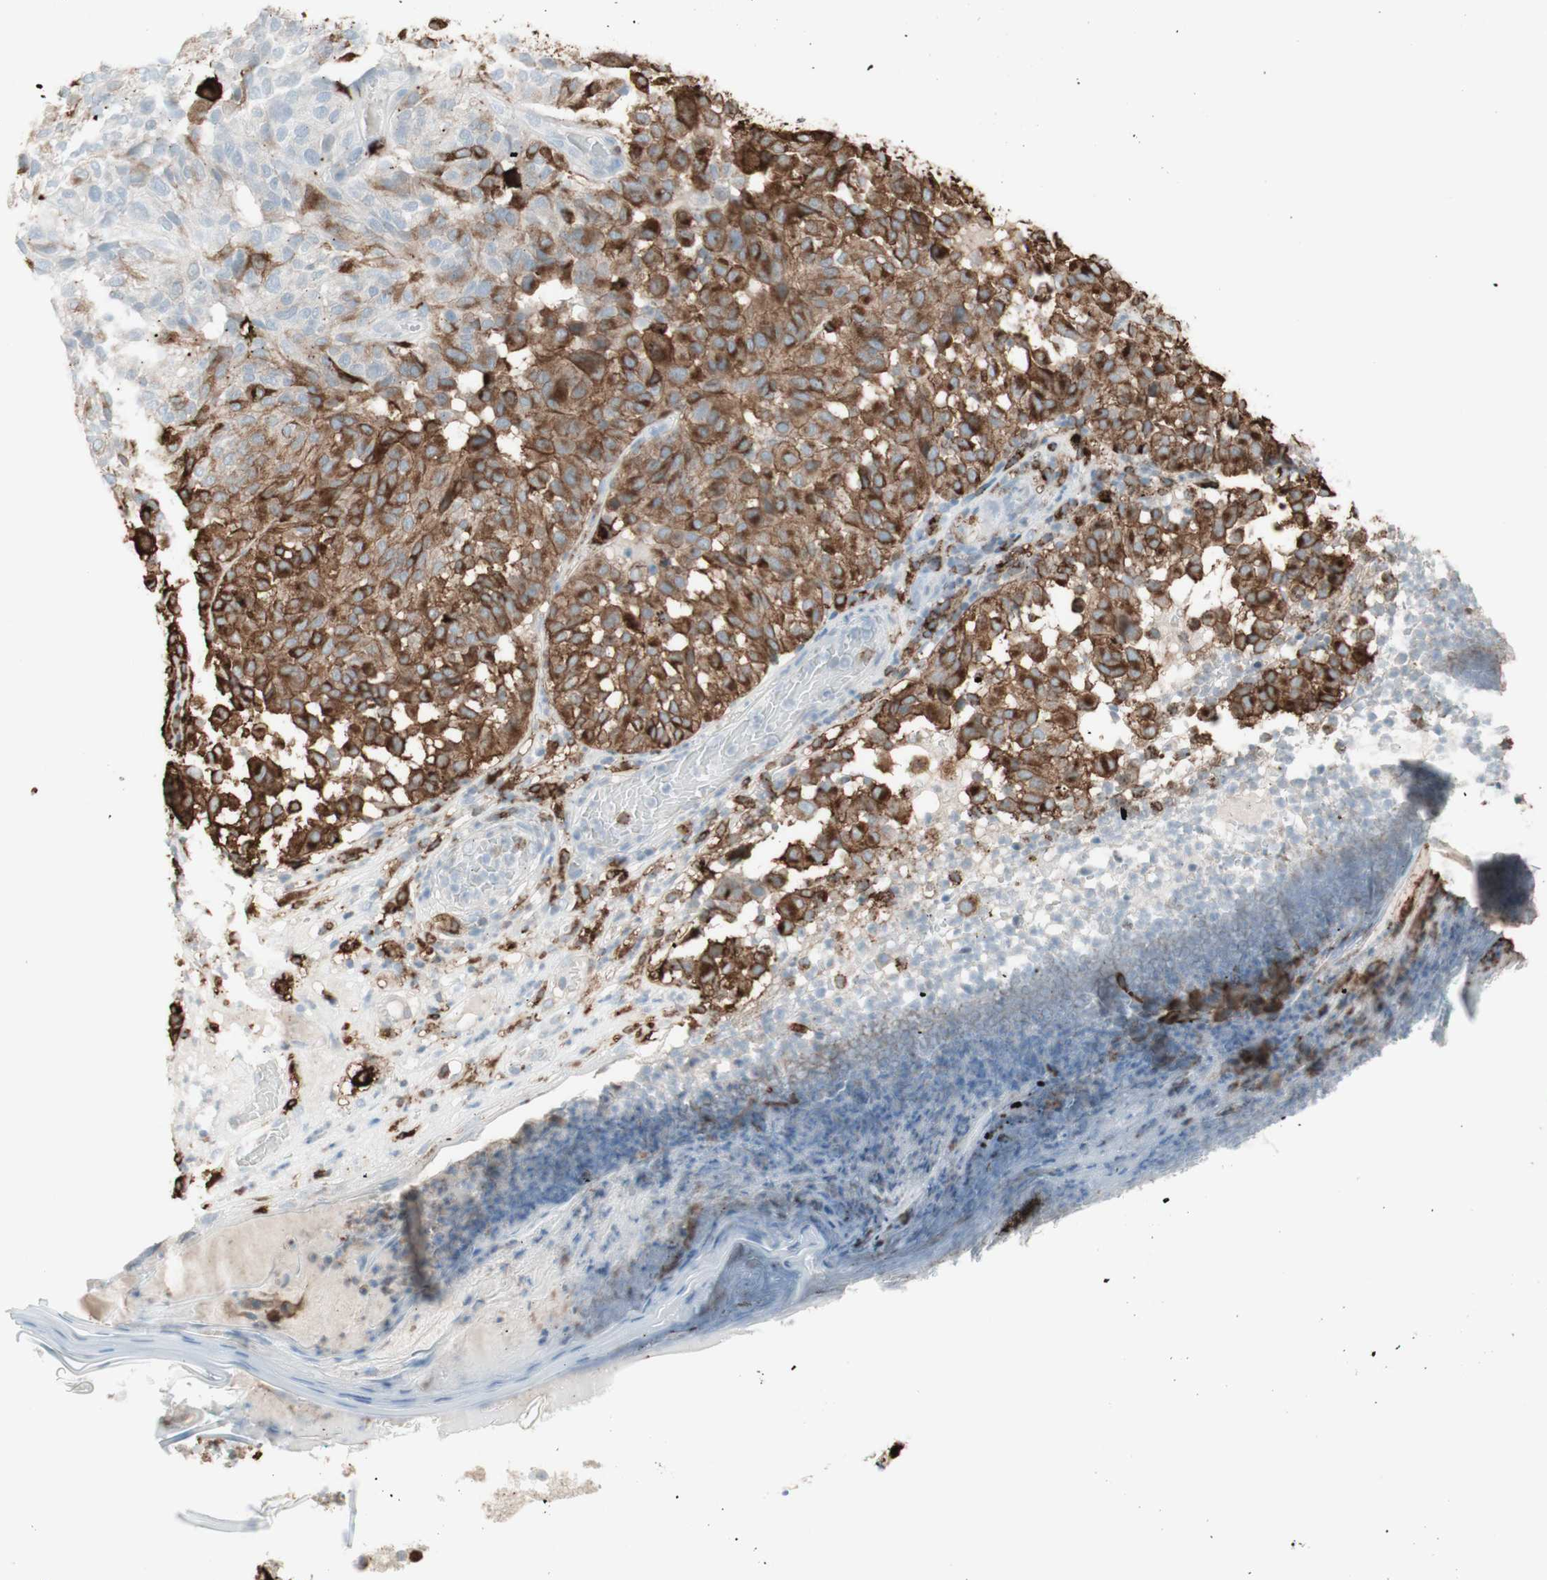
{"staining": {"intensity": "moderate", "quantity": ">75%", "location": "cytoplasmic/membranous"}, "tissue": "melanoma", "cell_type": "Tumor cells", "image_type": "cancer", "snomed": [{"axis": "morphology", "description": "Malignant melanoma, NOS"}, {"axis": "topography", "description": "Skin"}], "caption": "Immunohistochemical staining of malignant melanoma displays medium levels of moderate cytoplasmic/membranous protein expression in about >75% of tumor cells.", "gene": "HLA-DPB1", "patient": {"sex": "female", "age": 46}}